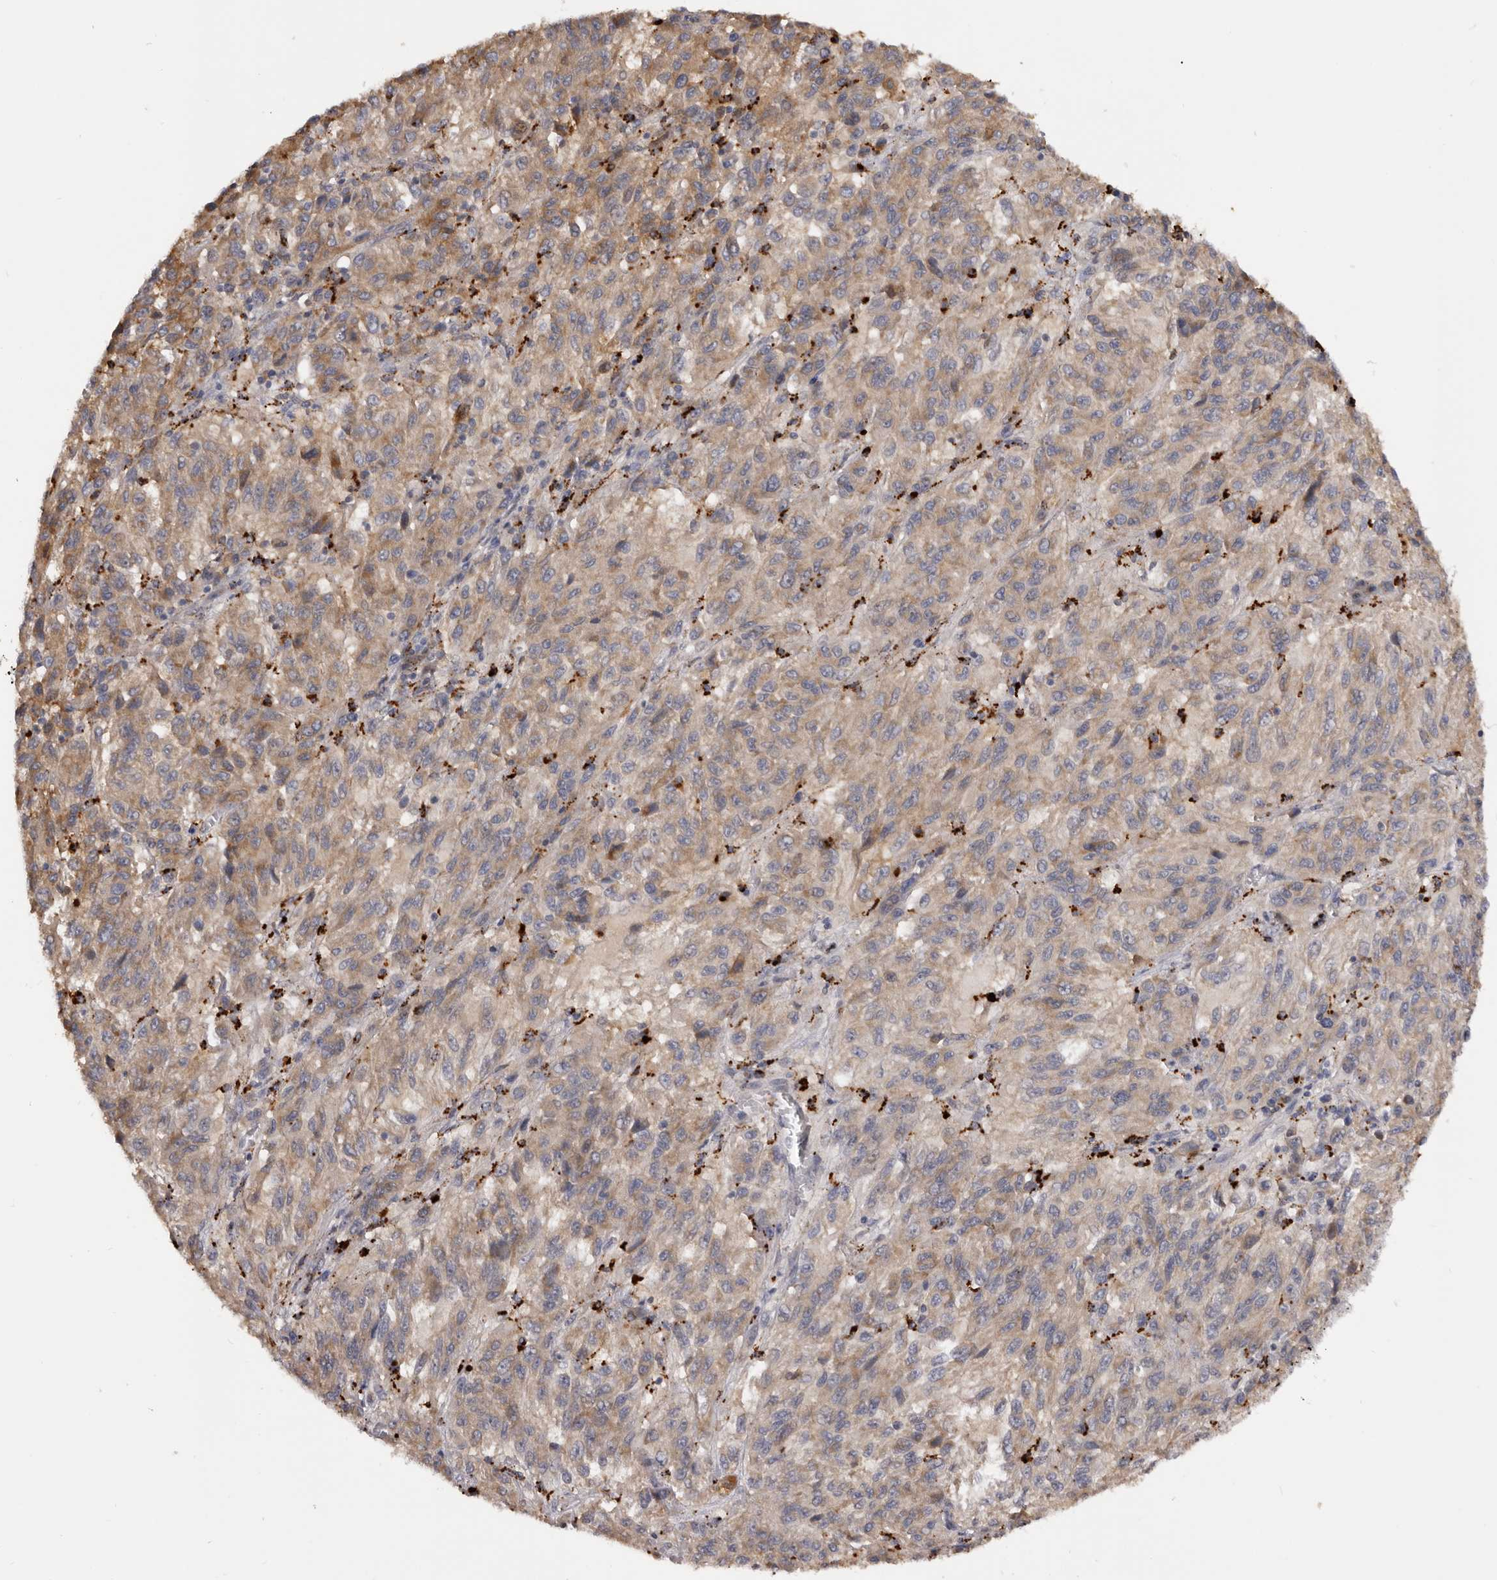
{"staining": {"intensity": "moderate", "quantity": ">75%", "location": "cytoplasmic/membranous"}, "tissue": "melanoma", "cell_type": "Tumor cells", "image_type": "cancer", "snomed": [{"axis": "morphology", "description": "Malignant melanoma, Metastatic site"}, {"axis": "topography", "description": "Lung"}], "caption": "This image shows immunohistochemistry (IHC) staining of malignant melanoma (metastatic site), with medium moderate cytoplasmic/membranous positivity in about >75% of tumor cells.", "gene": "DAP", "patient": {"sex": "male", "age": 64}}